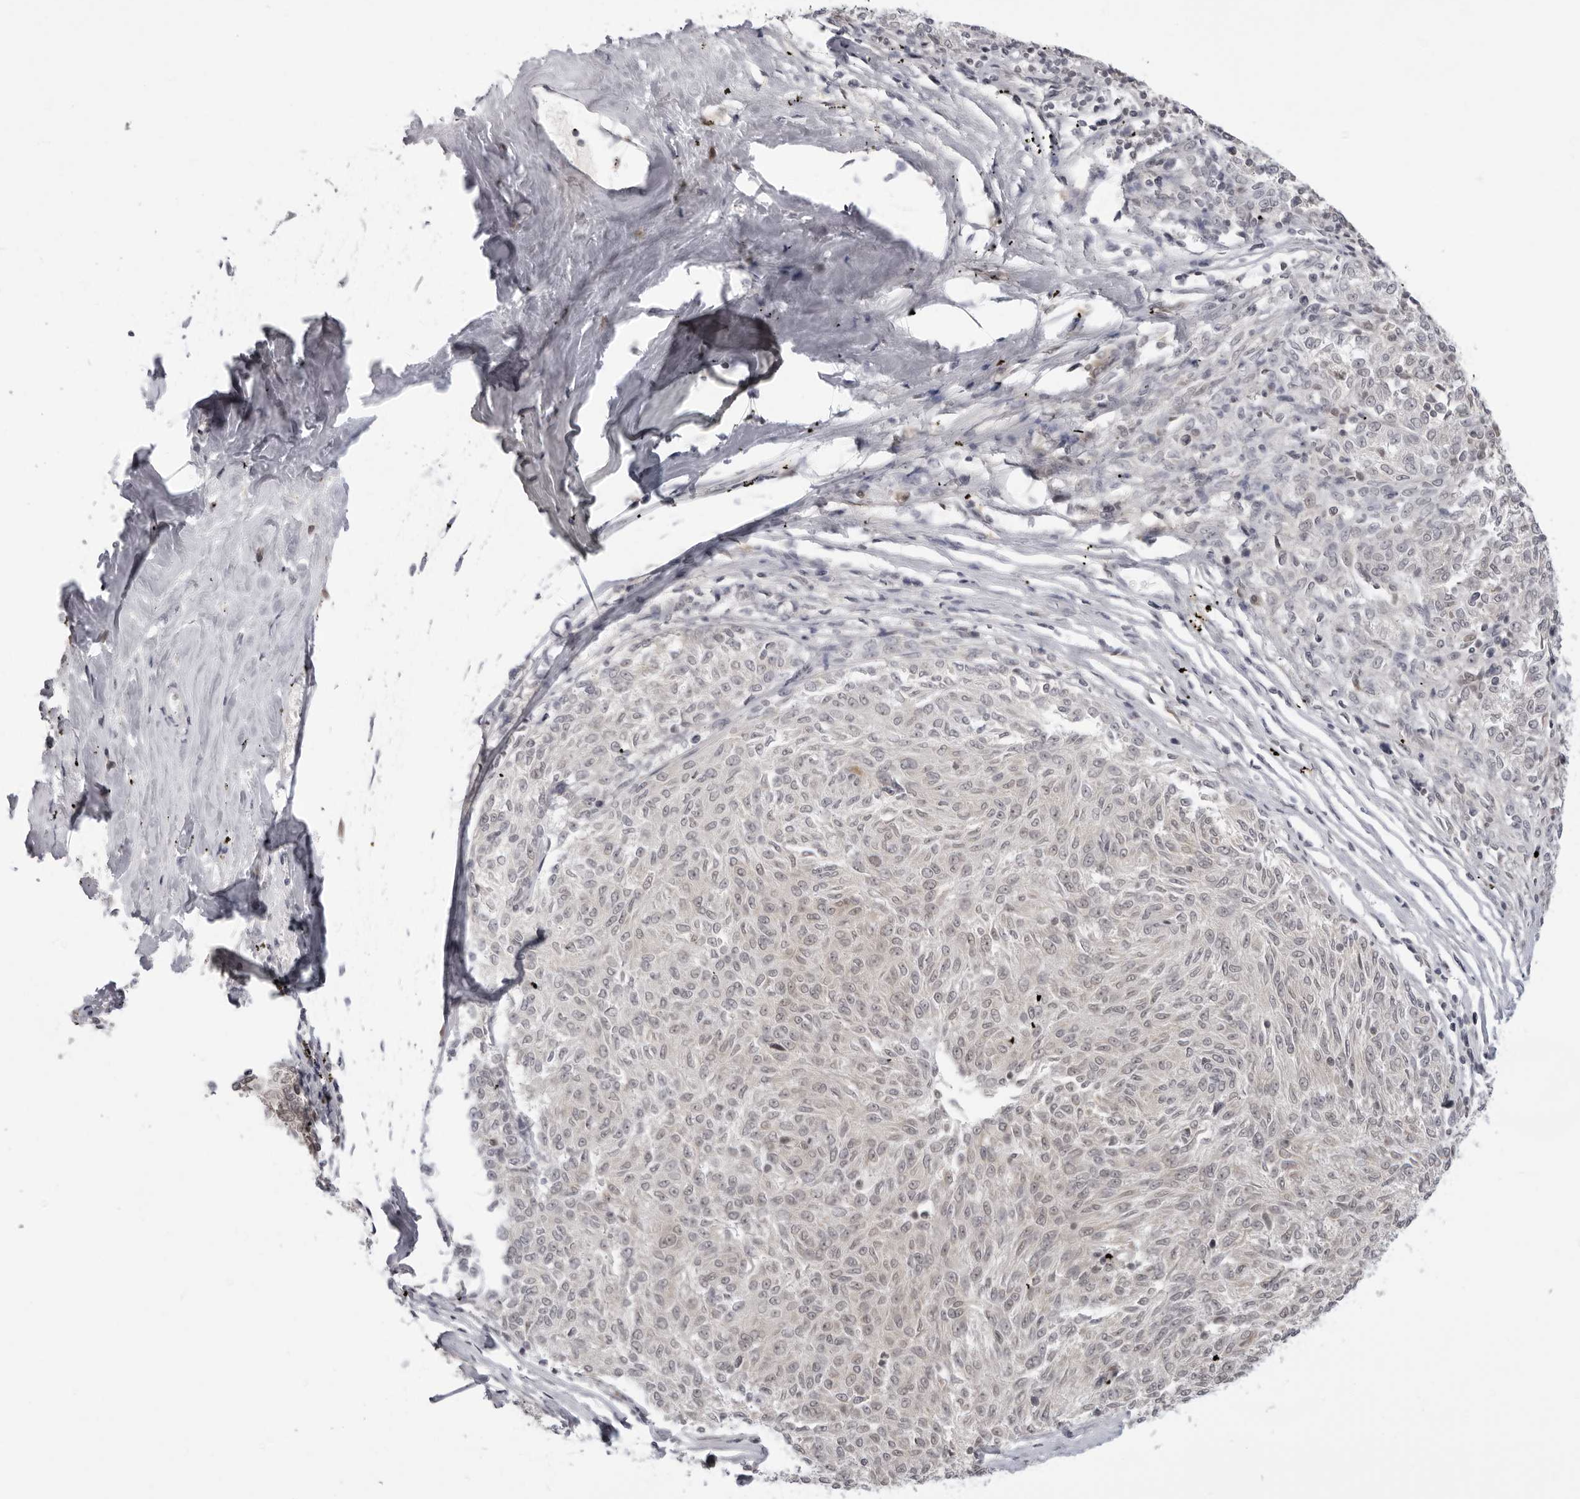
{"staining": {"intensity": "weak", "quantity": "<25%", "location": "nuclear"}, "tissue": "melanoma", "cell_type": "Tumor cells", "image_type": "cancer", "snomed": [{"axis": "morphology", "description": "Malignant melanoma, NOS"}, {"axis": "topography", "description": "Skin"}], "caption": "A photomicrograph of melanoma stained for a protein displays no brown staining in tumor cells.", "gene": "ACP6", "patient": {"sex": "female", "age": 72}}